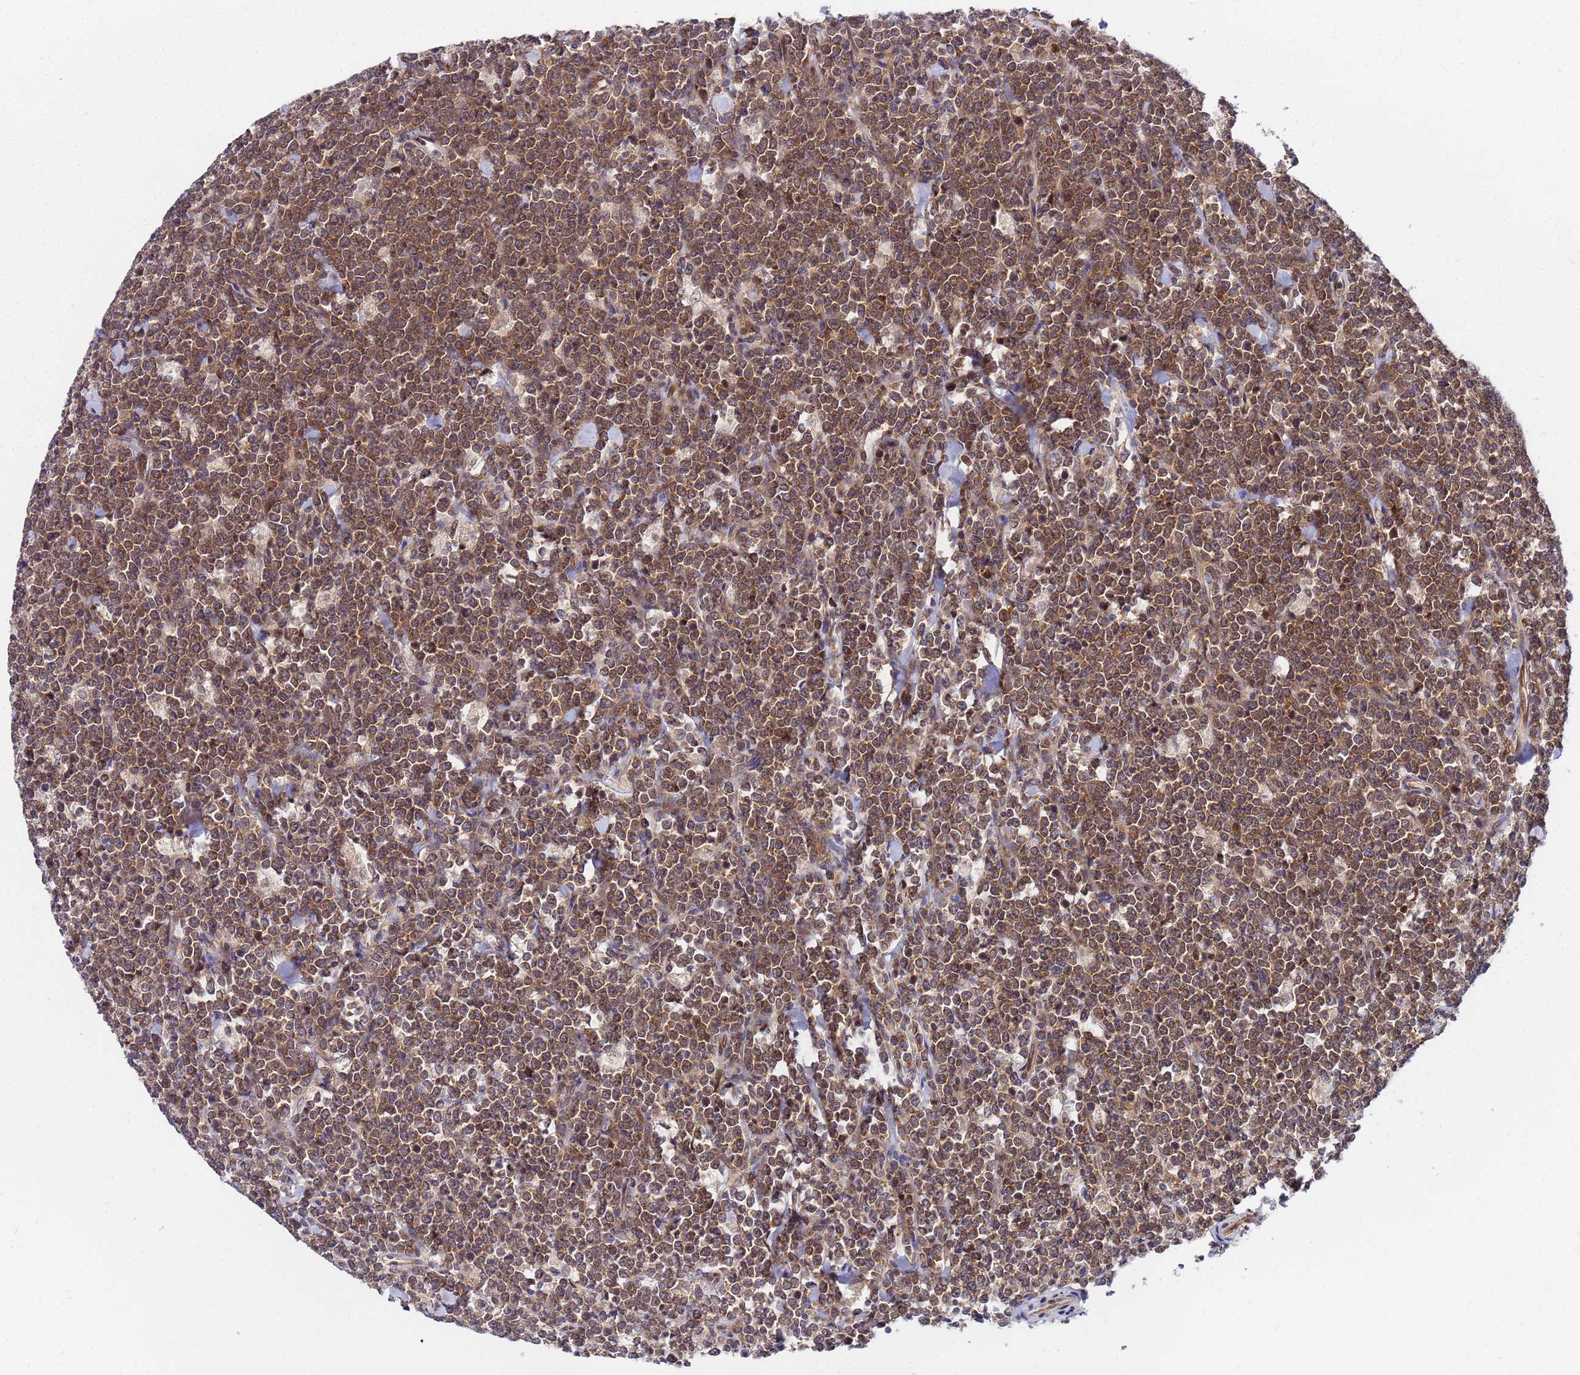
{"staining": {"intensity": "moderate", "quantity": ">75%", "location": "cytoplasmic/membranous"}, "tissue": "lymphoma", "cell_type": "Tumor cells", "image_type": "cancer", "snomed": [{"axis": "morphology", "description": "Malignant lymphoma, non-Hodgkin's type, High grade"}, {"axis": "topography", "description": "Small intestine"}], "caption": "Lymphoma stained for a protein reveals moderate cytoplasmic/membranous positivity in tumor cells.", "gene": "UNC93B1", "patient": {"sex": "male", "age": 8}}